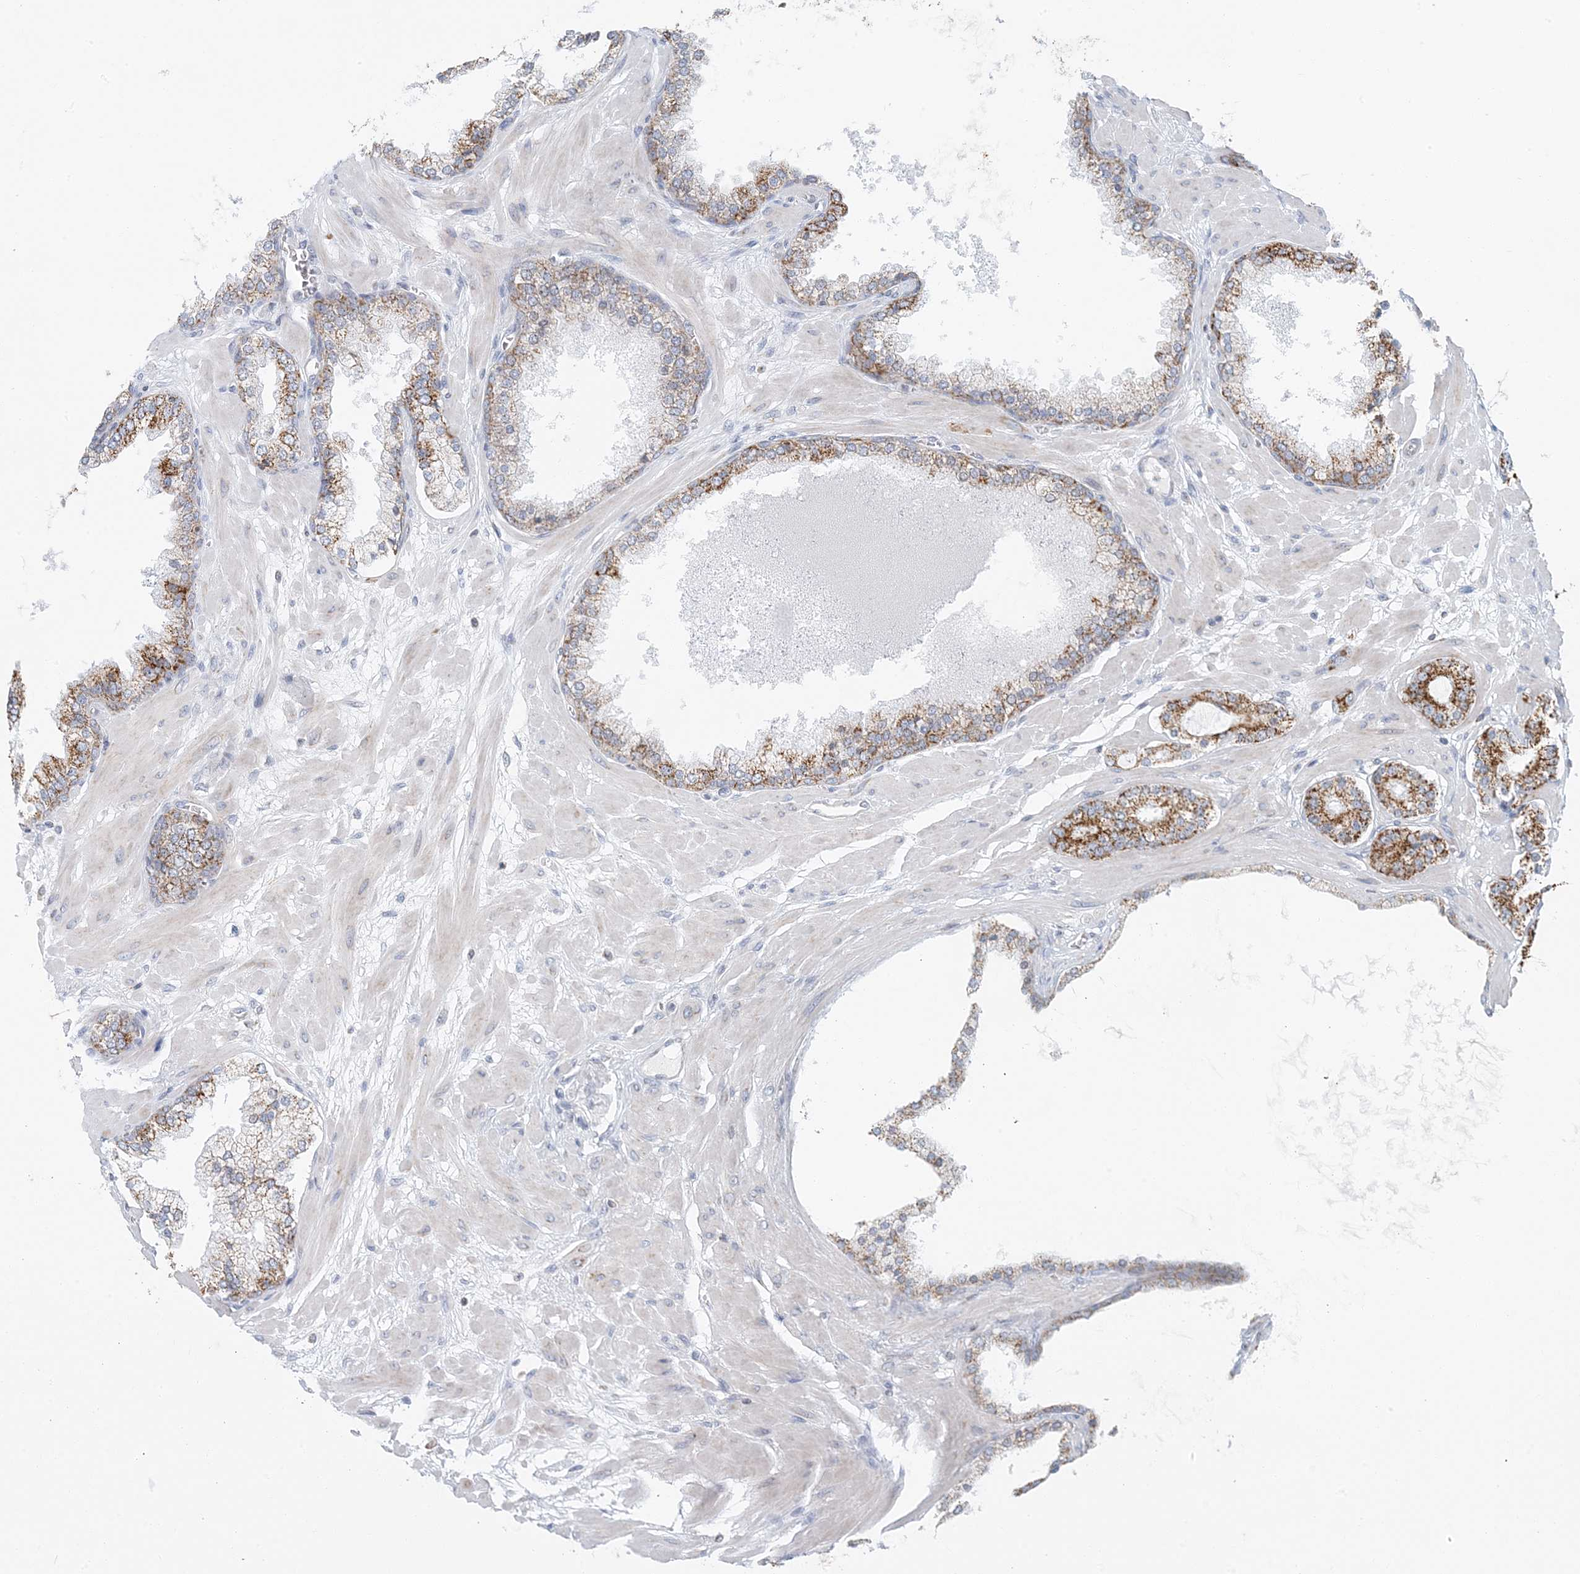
{"staining": {"intensity": "moderate", "quantity": ">75%", "location": "cytoplasmic/membranous"}, "tissue": "prostate cancer", "cell_type": "Tumor cells", "image_type": "cancer", "snomed": [{"axis": "morphology", "description": "Adenocarcinoma, Low grade"}, {"axis": "topography", "description": "Prostate"}], "caption": "Protein expression by immunohistochemistry (IHC) displays moderate cytoplasmic/membranous positivity in about >75% of tumor cells in prostate cancer. (DAB IHC, brown staining for protein, blue staining for nuclei).", "gene": "BDH1", "patient": {"sex": "male", "age": 63}}